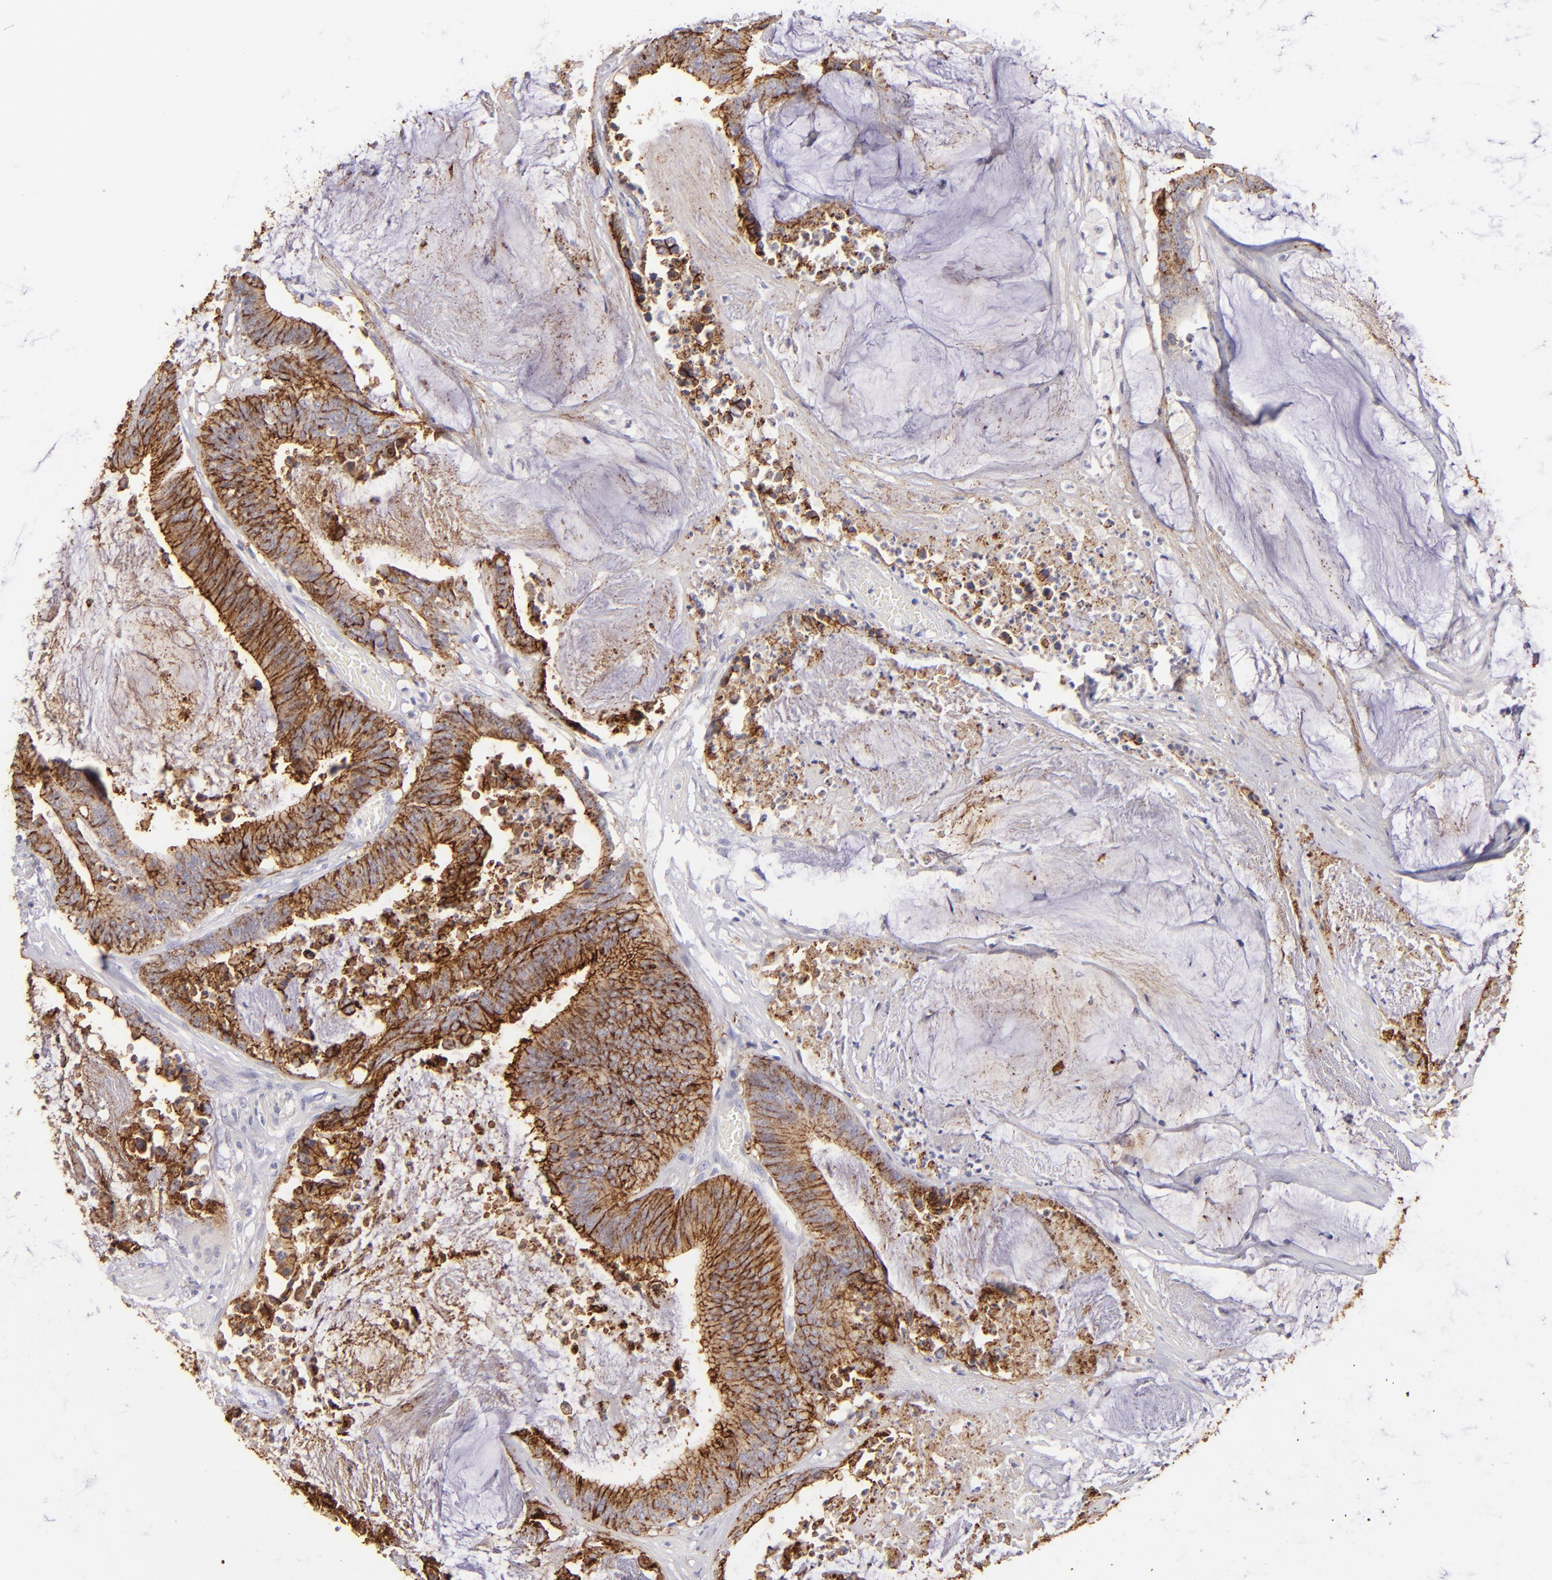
{"staining": {"intensity": "strong", "quantity": ">75%", "location": "cytoplasmic/membranous"}, "tissue": "colorectal cancer", "cell_type": "Tumor cells", "image_type": "cancer", "snomed": [{"axis": "morphology", "description": "Adenocarcinoma, NOS"}, {"axis": "topography", "description": "Rectum"}], "caption": "Colorectal adenocarcinoma stained for a protein reveals strong cytoplasmic/membranous positivity in tumor cells.", "gene": "CLDN4", "patient": {"sex": "female", "age": 66}}